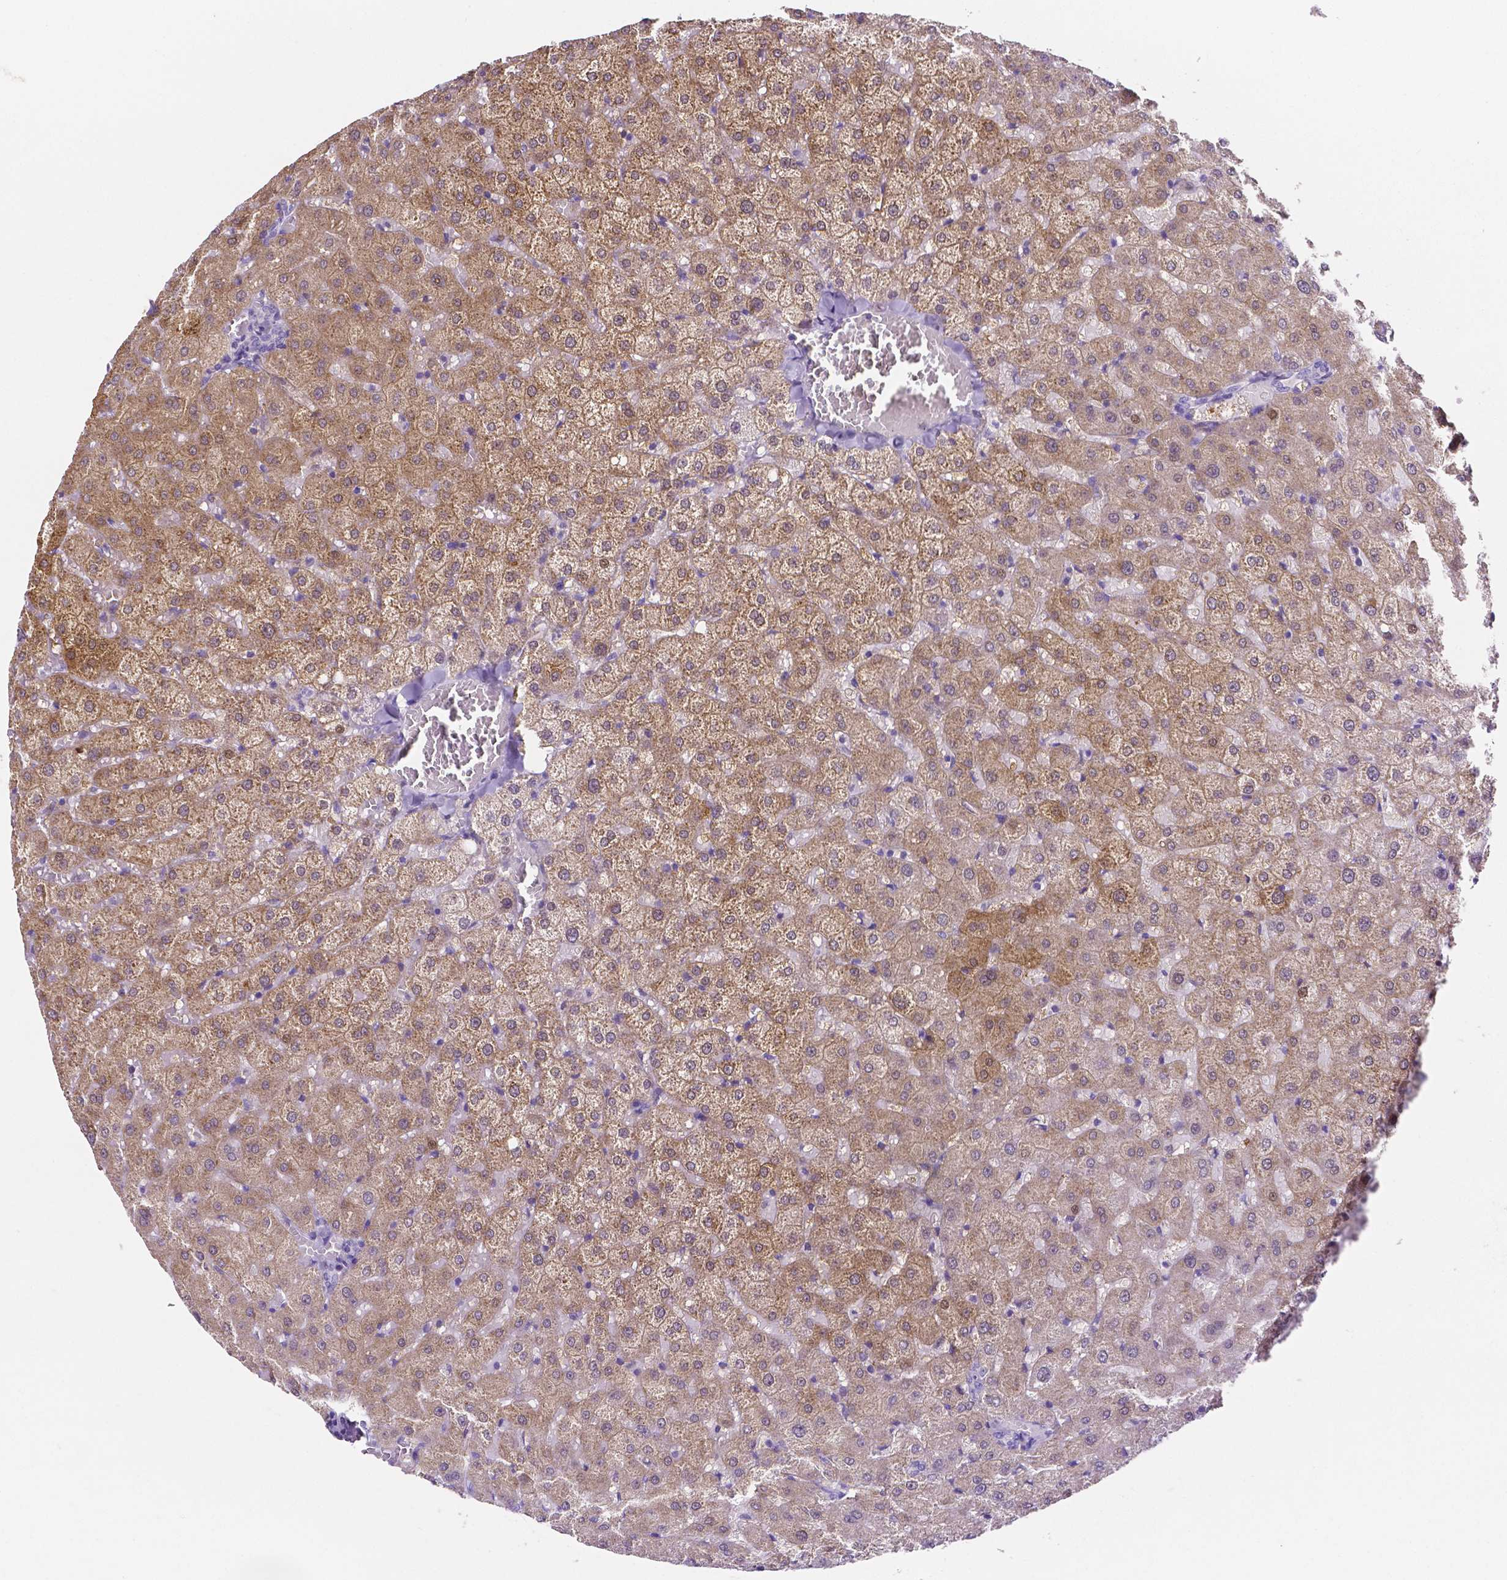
{"staining": {"intensity": "negative", "quantity": "none", "location": "none"}, "tissue": "liver", "cell_type": "Cholangiocytes", "image_type": "normal", "snomed": [{"axis": "morphology", "description": "Normal tissue, NOS"}, {"axis": "topography", "description": "Liver"}], "caption": "An image of human liver is negative for staining in cholangiocytes. The staining is performed using DAB (3,3'-diaminobenzidine) brown chromogen with nuclei counter-stained in using hematoxylin.", "gene": "SLC22A2", "patient": {"sex": "female", "age": 50}}